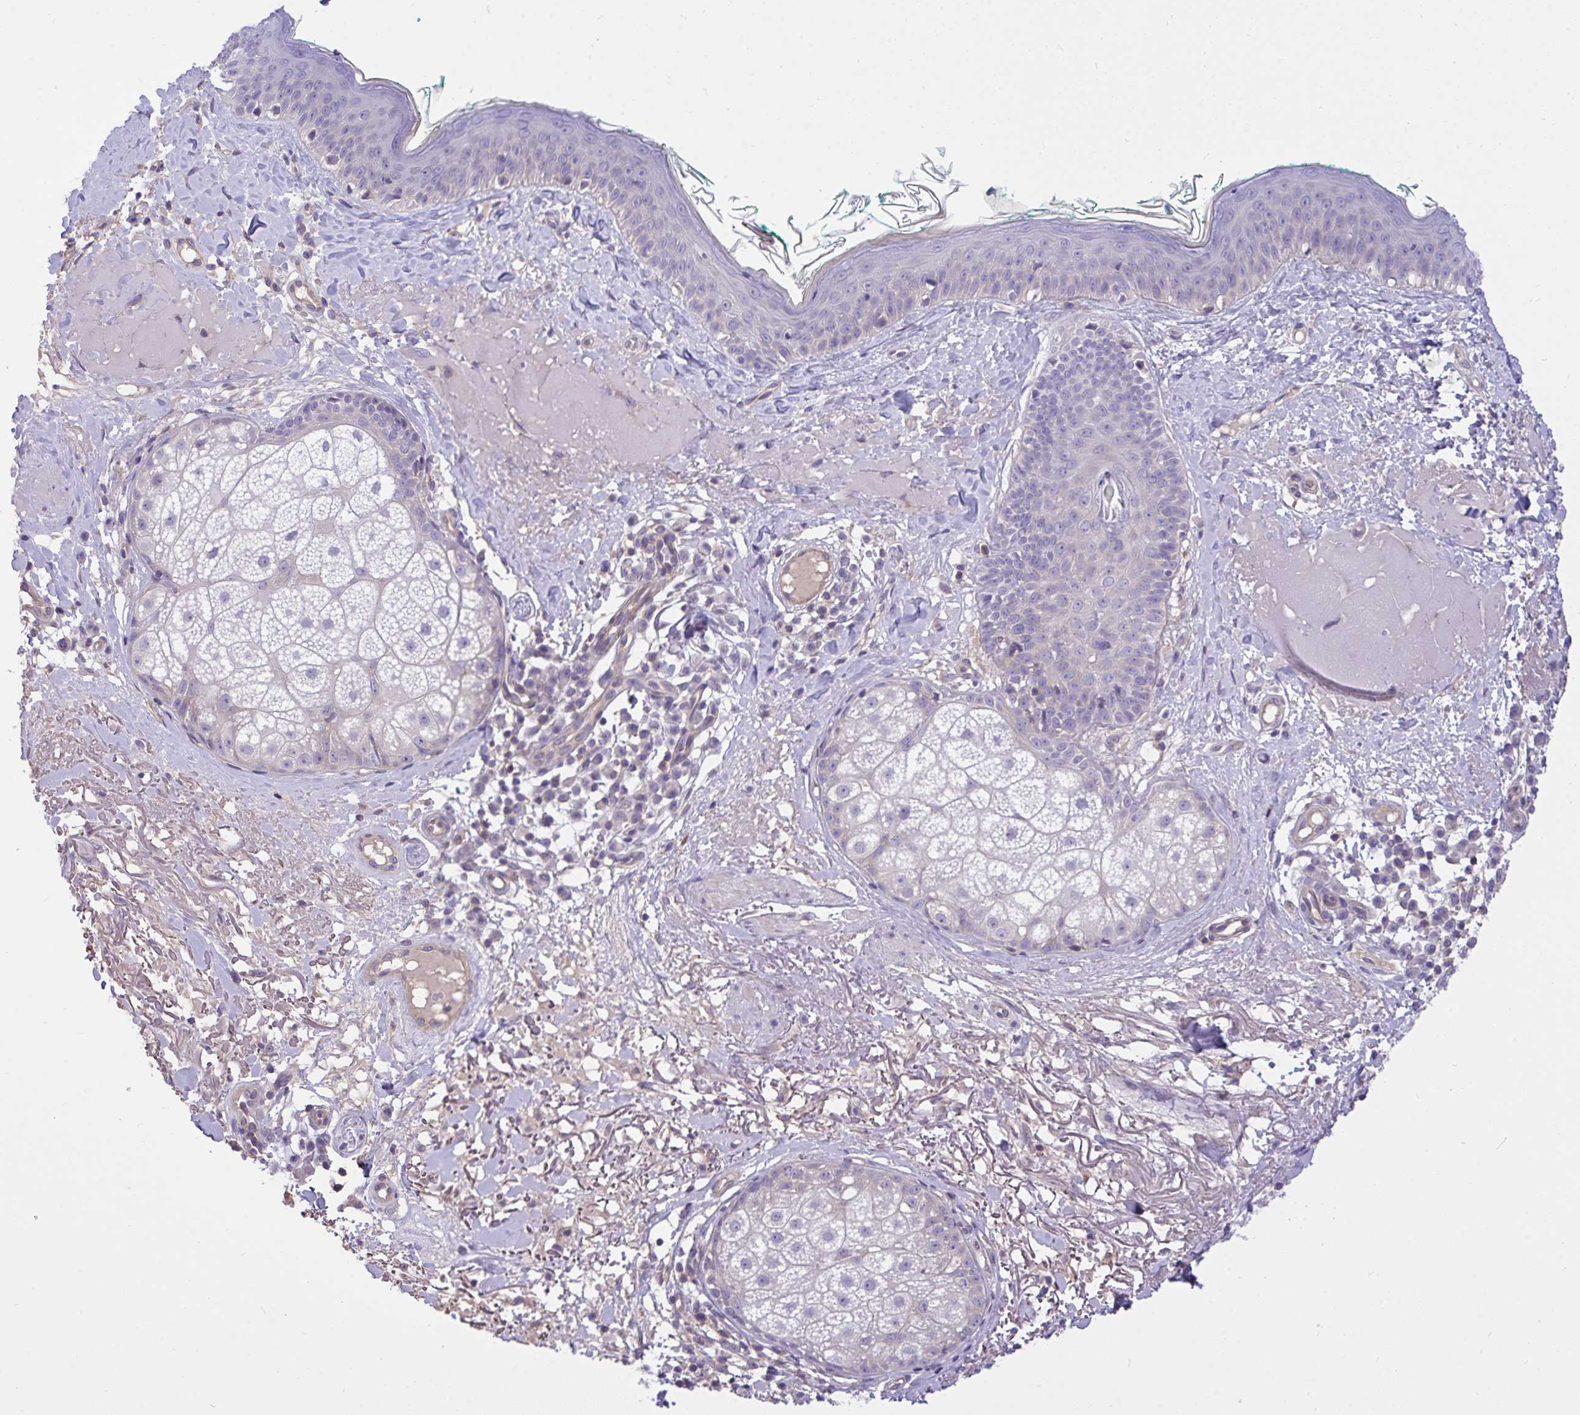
{"staining": {"intensity": "negative", "quantity": "none", "location": "none"}, "tissue": "skin", "cell_type": "Fibroblasts", "image_type": "normal", "snomed": [{"axis": "morphology", "description": "Normal tissue, NOS"}, {"axis": "topography", "description": "Skin"}], "caption": "Histopathology image shows no protein expression in fibroblasts of benign skin. (DAB (3,3'-diaminobenzidine) immunohistochemistry visualized using brightfield microscopy, high magnification).", "gene": "TLN2", "patient": {"sex": "male", "age": 73}}